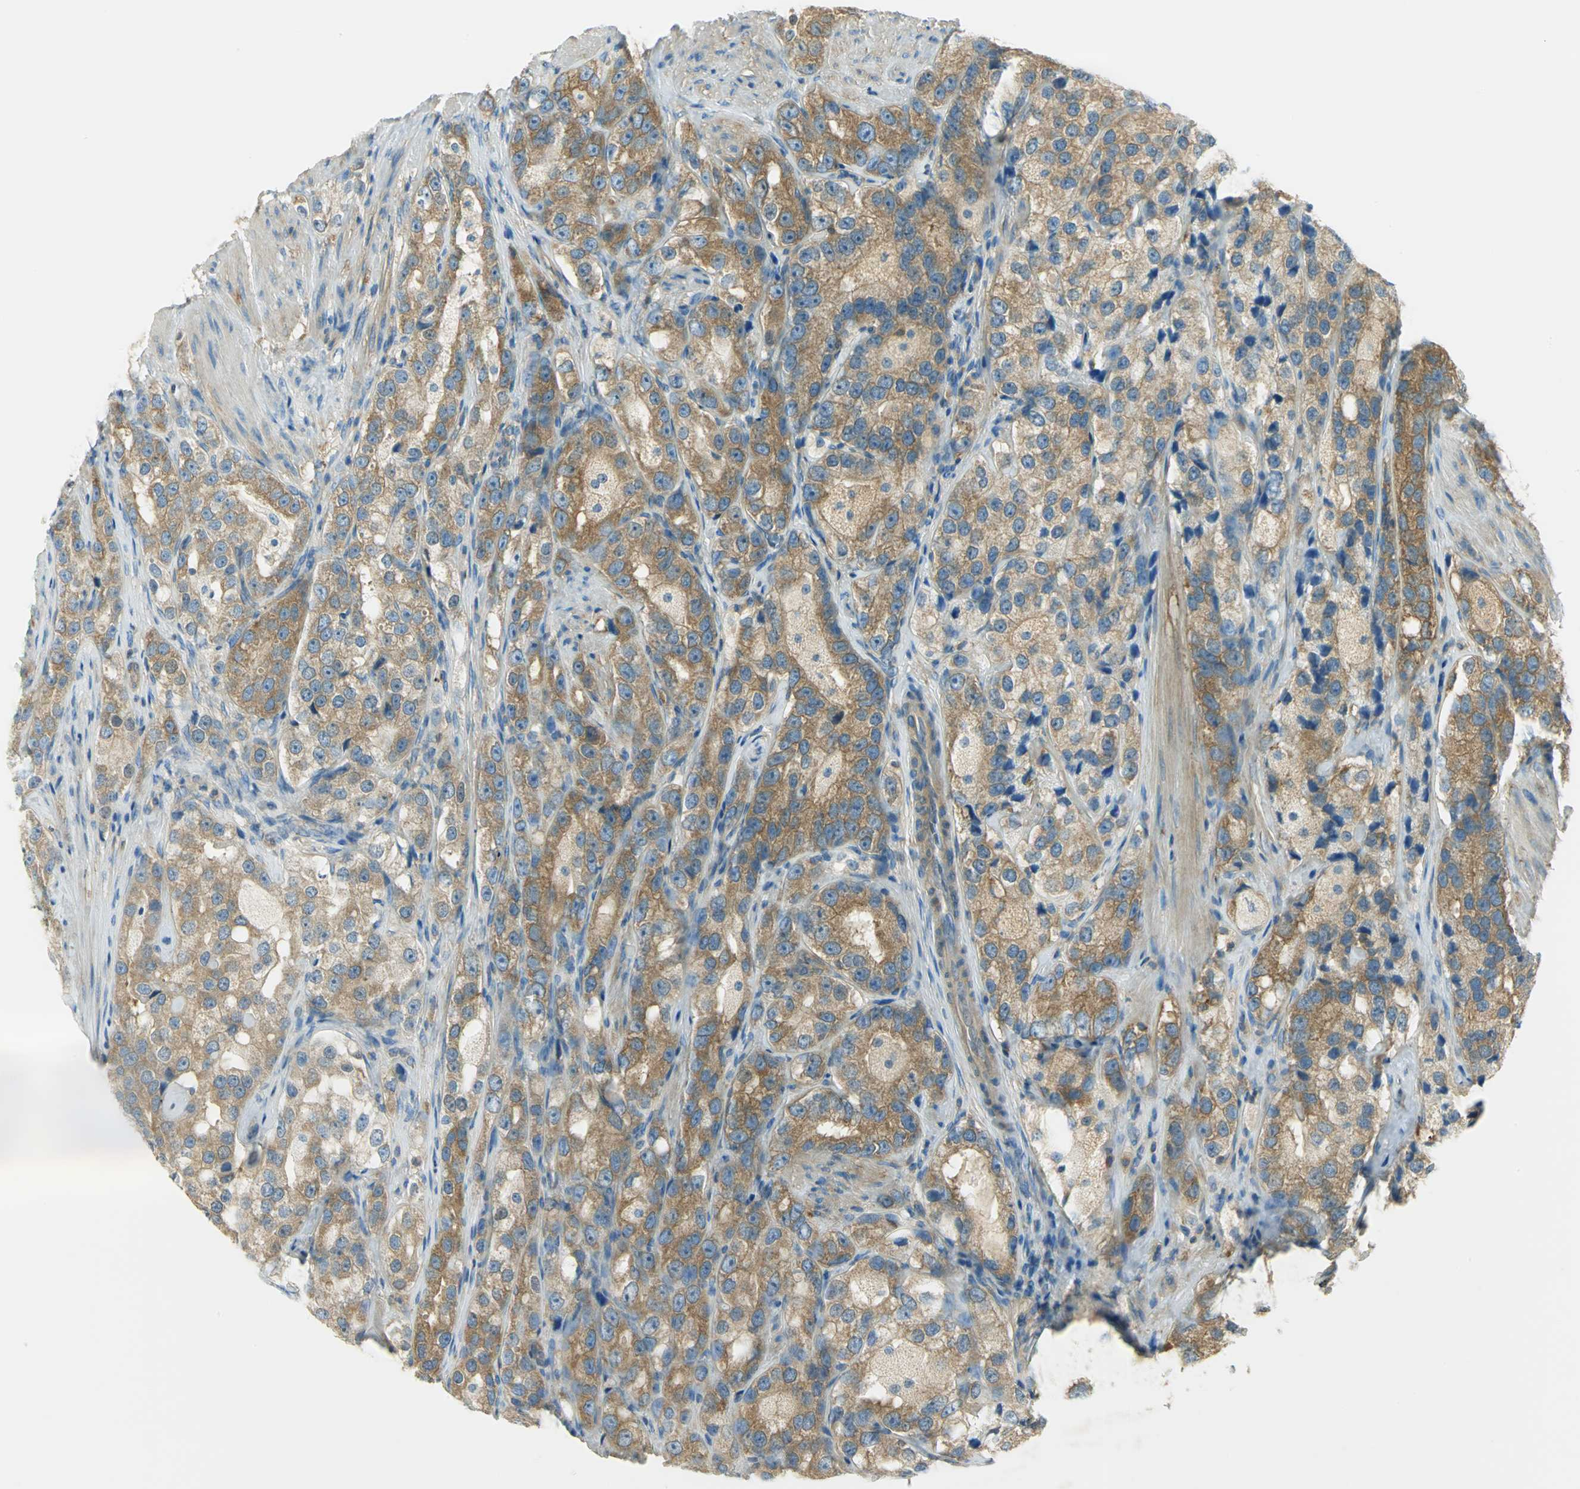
{"staining": {"intensity": "moderate", "quantity": ">75%", "location": "cytoplasmic/membranous"}, "tissue": "prostate cancer", "cell_type": "Tumor cells", "image_type": "cancer", "snomed": [{"axis": "morphology", "description": "Adenocarcinoma, High grade"}, {"axis": "topography", "description": "Prostate"}], "caption": "Immunohistochemical staining of human high-grade adenocarcinoma (prostate) exhibits medium levels of moderate cytoplasmic/membranous protein positivity in approximately >75% of tumor cells. The protein is stained brown, and the nuclei are stained in blue (DAB IHC with brightfield microscopy, high magnification).", "gene": "TSC22D2", "patient": {"sex": "male", "age": 63}}